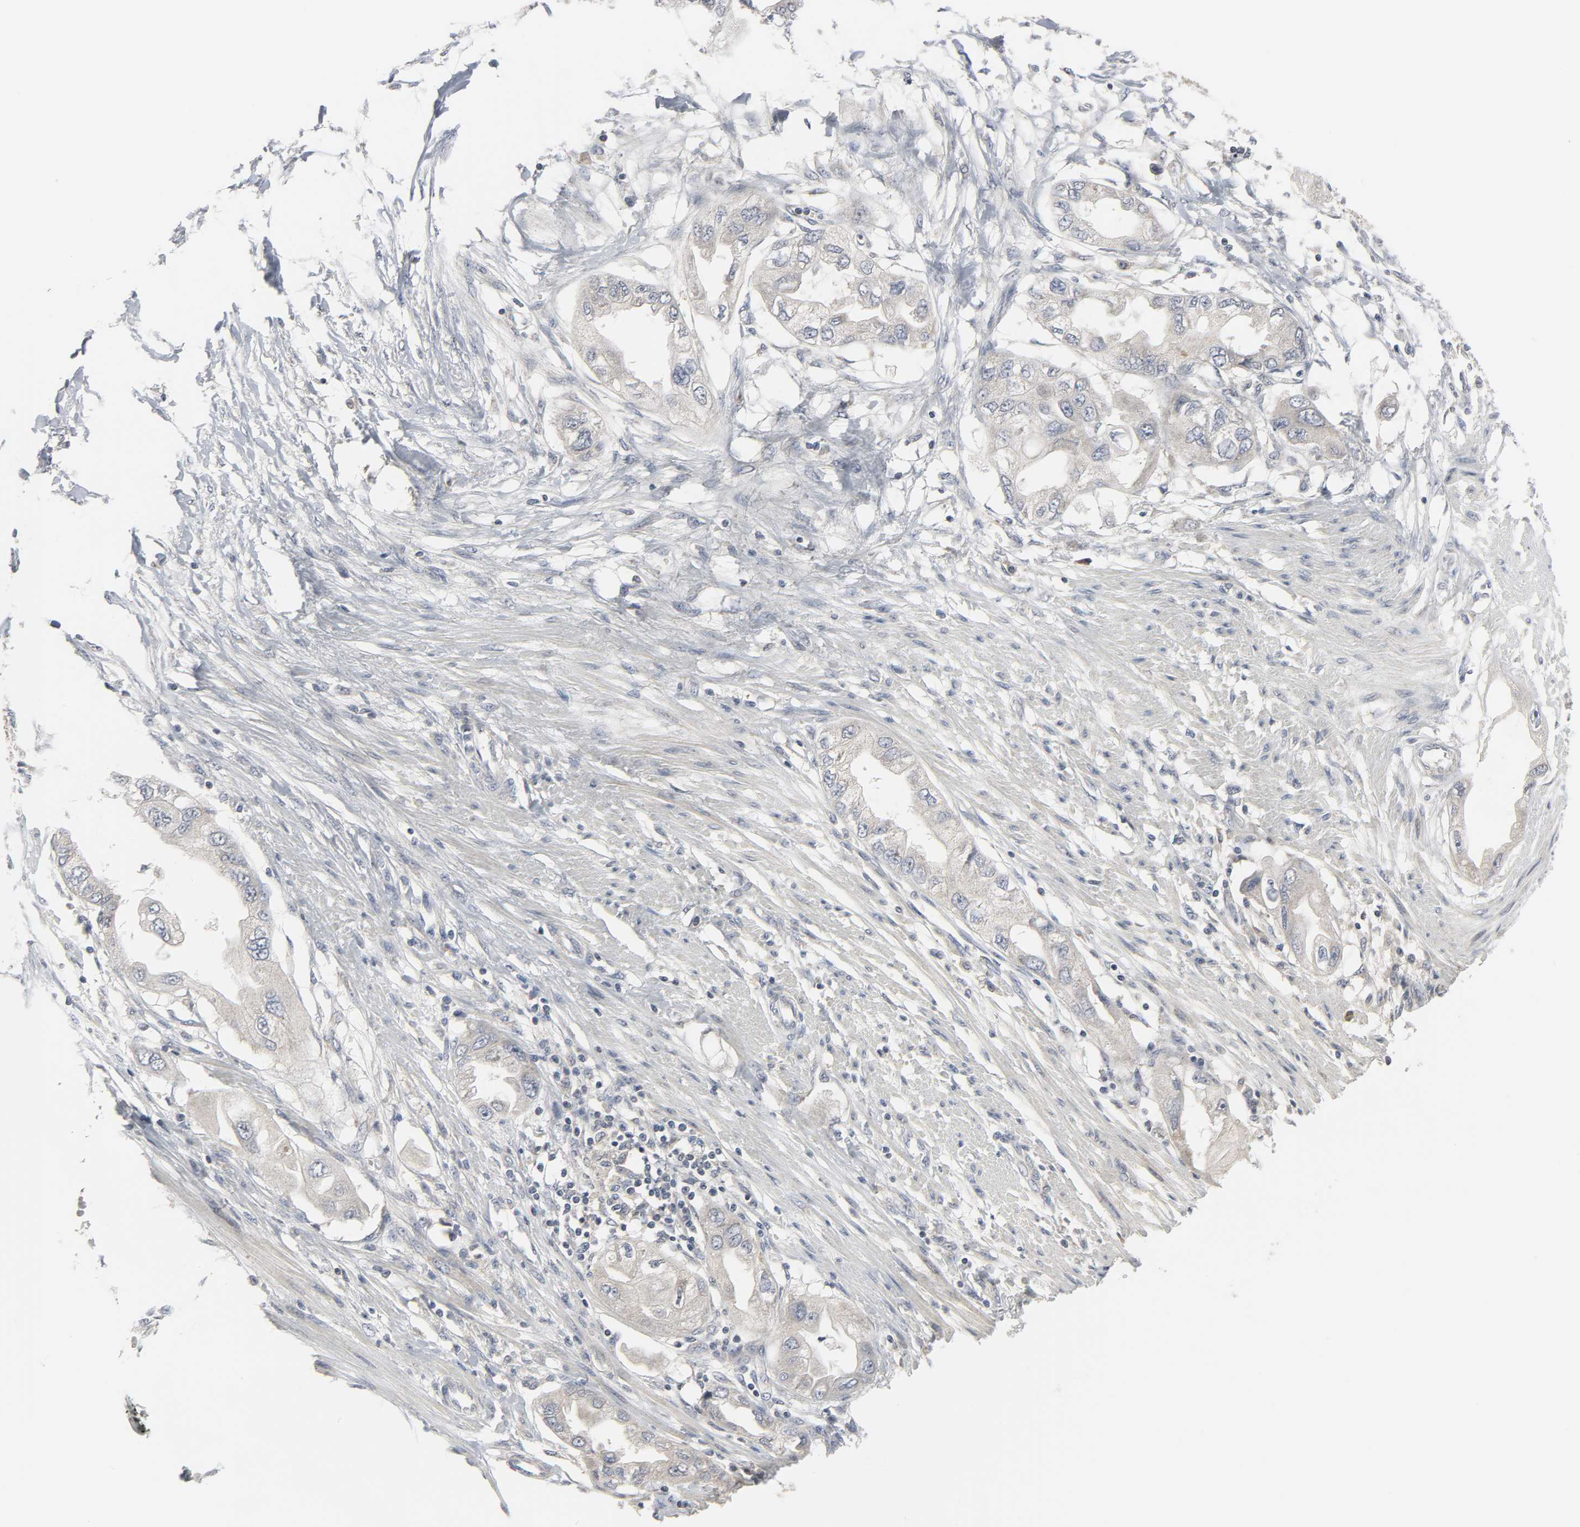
{"staining": {"intensity": "weak", "quantity": ">75%", "location": "cytoplasmic/membranous"}, "tissue": "endometrial cancer", "cell_type": "Tumor cells", "image_type": "cancer", "snomed": [{"axis": "morphology", "description": "Adenocarcinoma, NOS"}, {"axis": "topography", "description": "Endometrium"}], "caption": "Immunohistochemistry (IHC) image of neoplastic tissue: human adenocarcinoma (endometrial) stained using IHC reveals low levels of weak protein expression localized specifically in the cytoplasmic/membranous of tumor cells, appearing as a cytoplasmic/membranous brown color.", "gene": "CLIP1", "patient": {"sex": "female", "age": 67}}